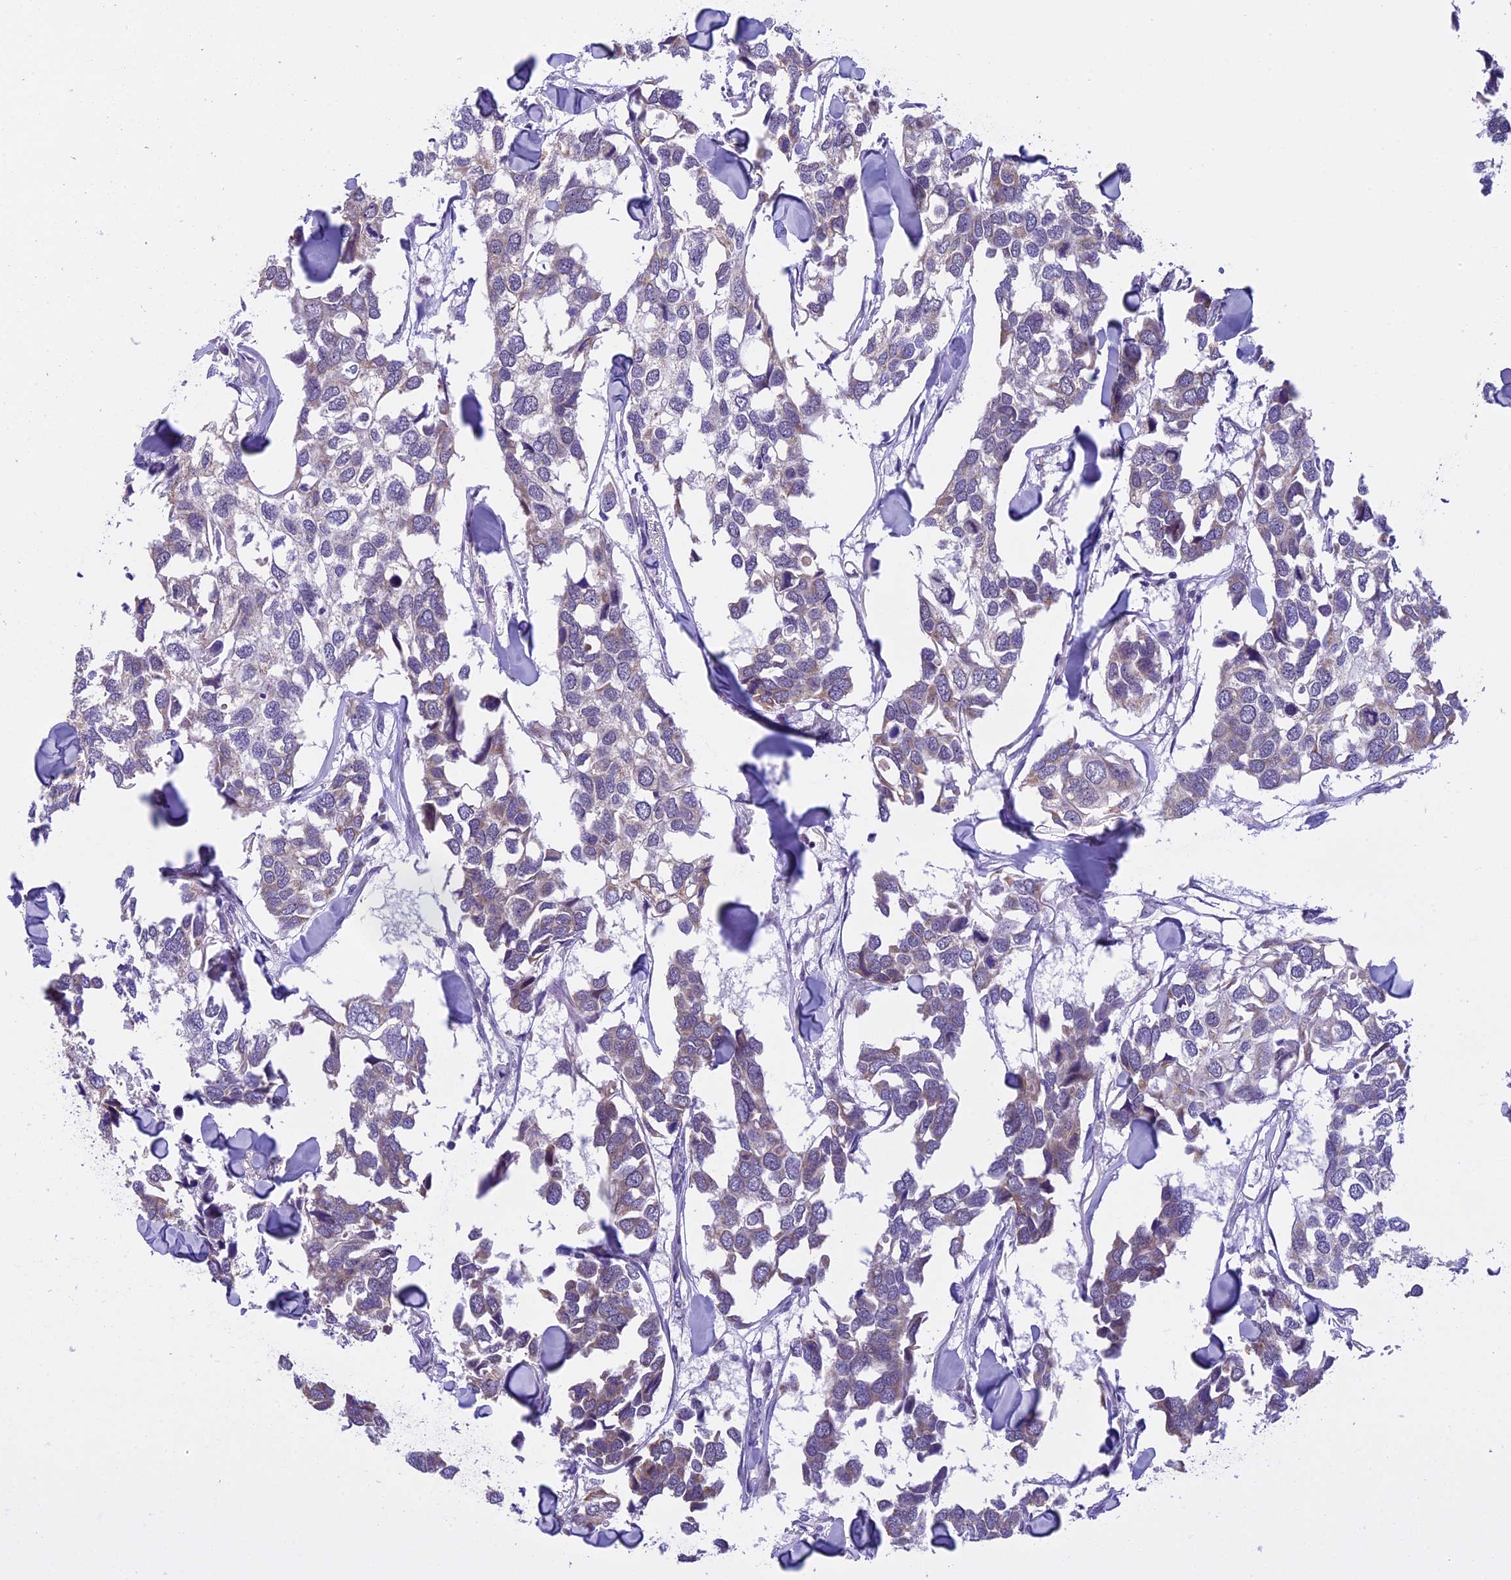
{"staining": {"intensity": "weak", "quantity": "25%-75%", "location": "cytoplasmic/membranous"}, "tissue": "breast cancer", "cell_type": "Tumor cells", "image_type": "cancer", "snomed": [{"axis": "morphology", "description": "Duct carcinoma"}, {"axis": "topography", "description": "Breast"}], "caption": "Protein expression analysis of breast cancer displays weak cytoplasmic/membranous staining in approximately 25%-75% of tumor cells. Nuclei are stained in blue.", "gene": "ZNF317", "patient": {"sex": "female", "age": 83}}